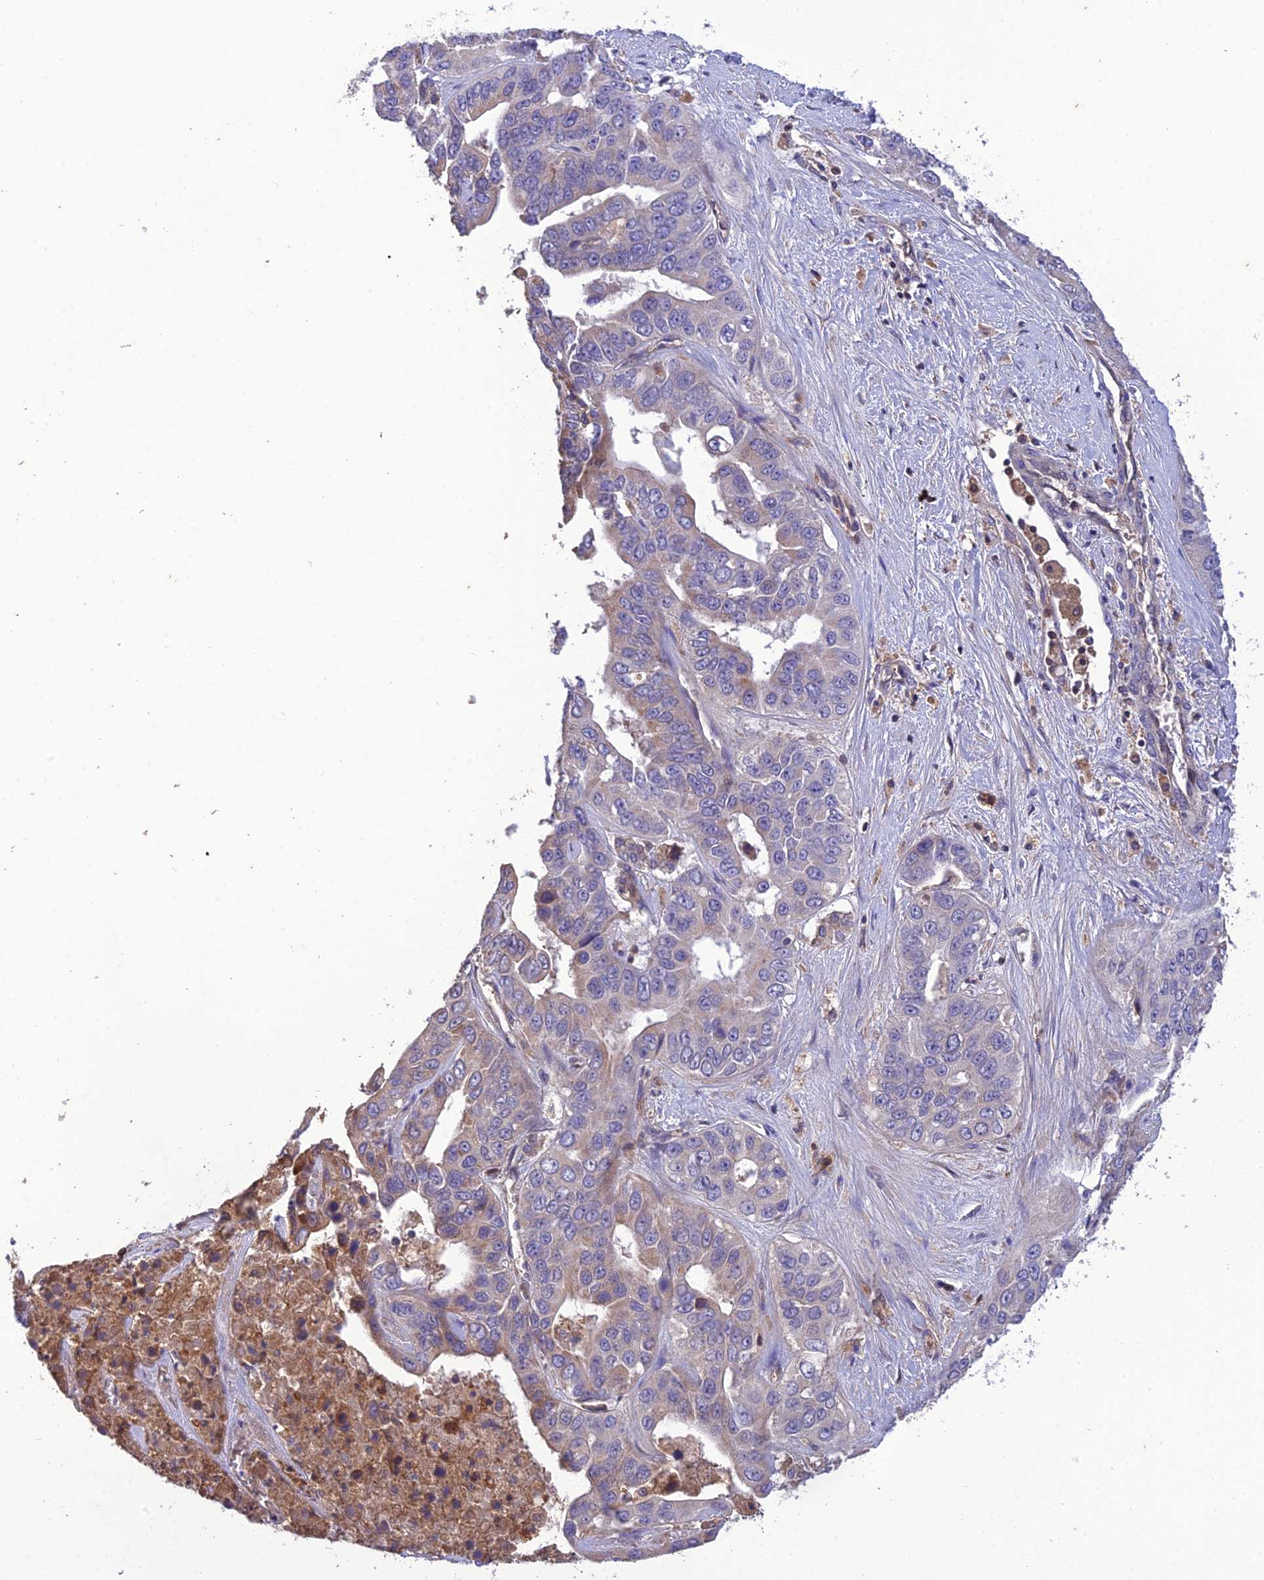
{"staining": {"intensity": "weak", "quantity": "<25%", "location": "cytoplasmic/membranous"}, "tissue": "liver cancer", "cell_type": "Tumor cells", "image_type": "cancer", "snomed": [{"axis": "morphology", "description": "Cholangiocarcinoma"}, {"axis": "topography", "description": "Liver"}], "caption": "The histopathology image demonstrates no staining of tumor cells in liver cancer. (IHC, brightfield microscopy, high magnification).", "gene": "MIOS", "patient": {"sex": "female", "age": 52}}